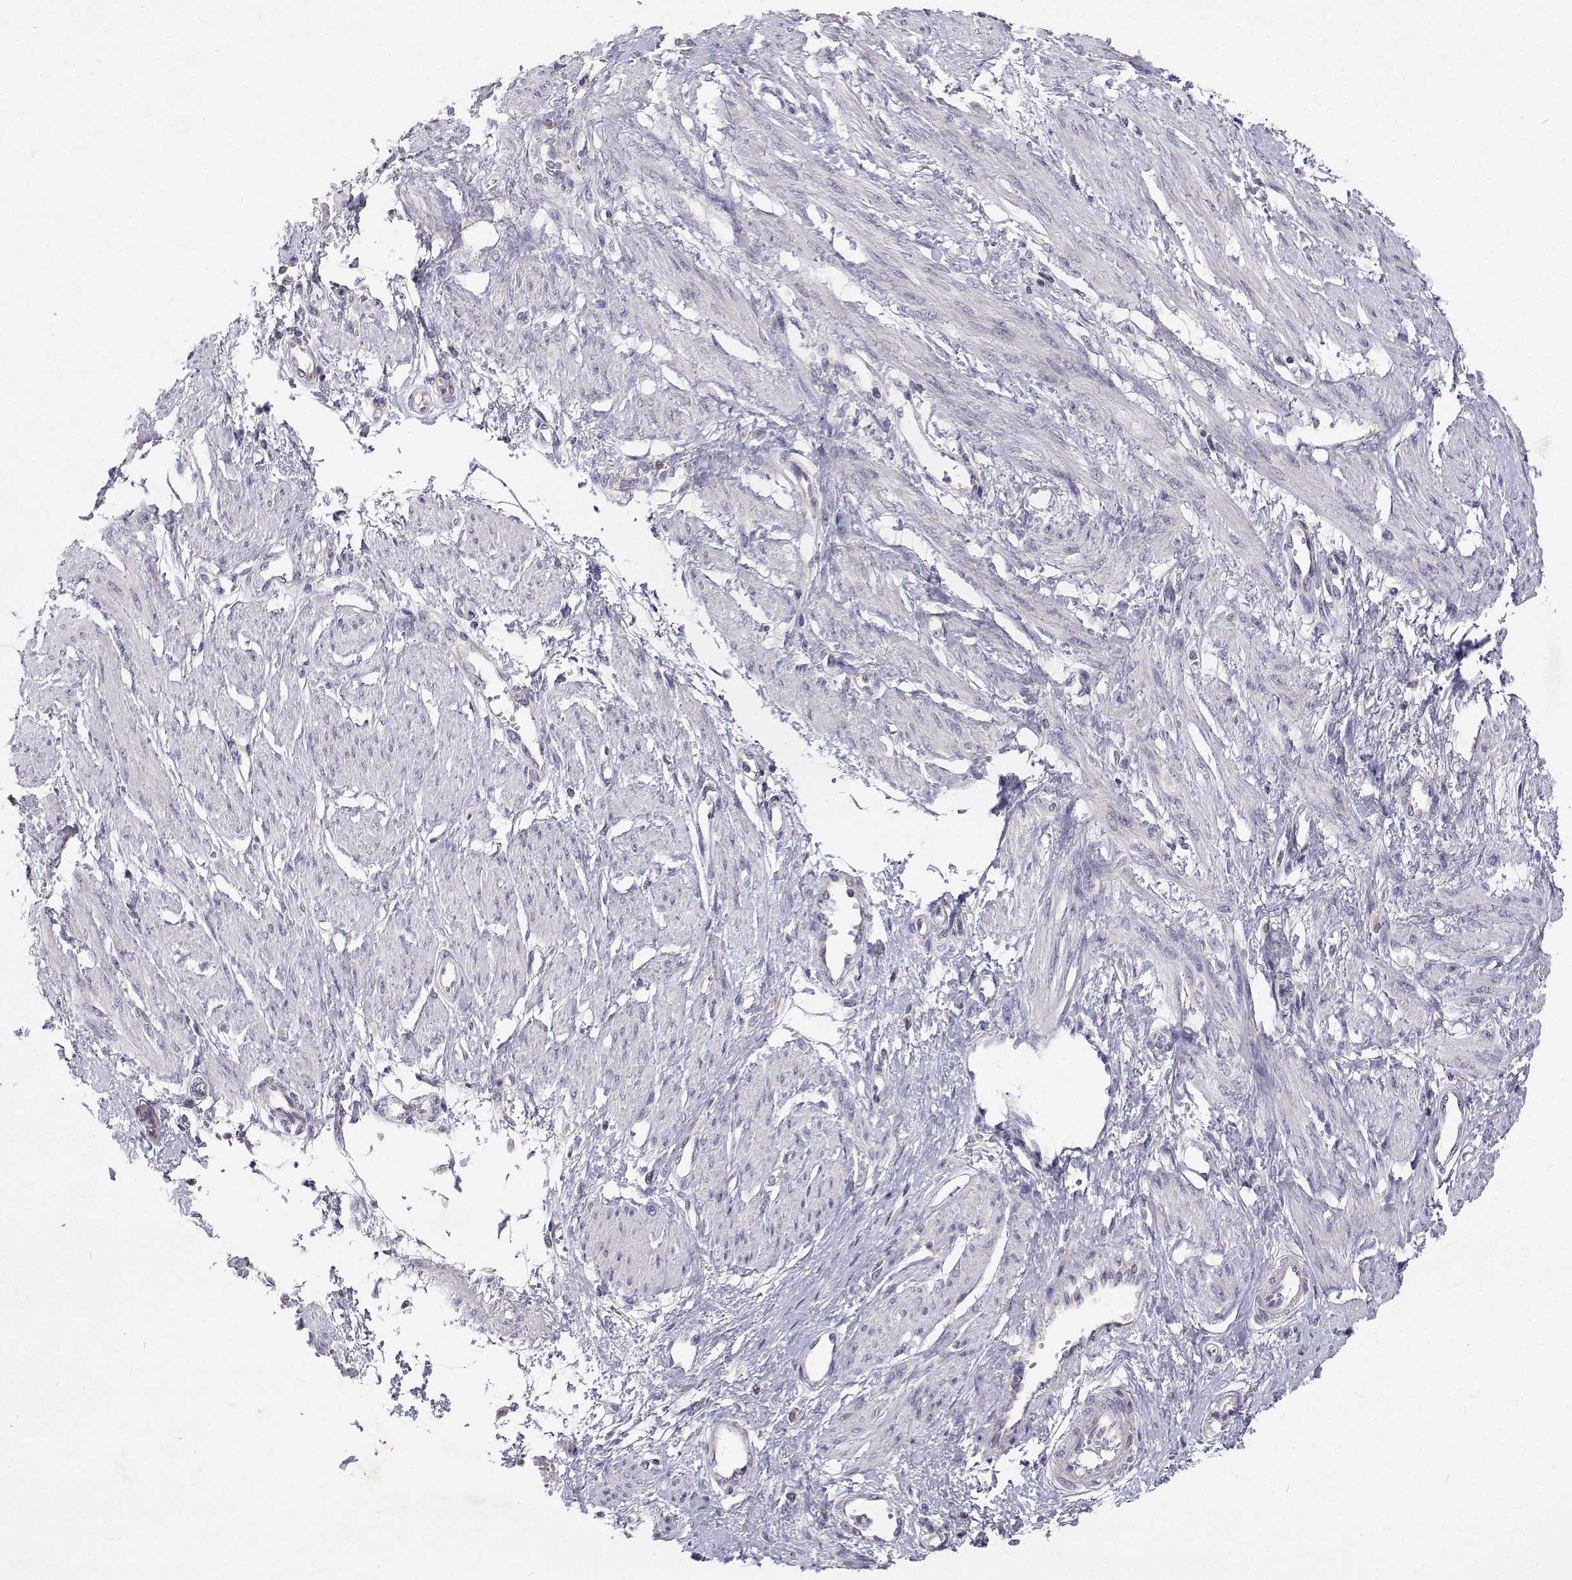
{"staining": {"intensity": "negative", "quantity": "none", "location": "none"}, "tissue": "smooth muscle", "cell_type": "Smooth muscle cells", "image_type": "normal", "snomed": [{"axis": "morphology", "description": "Normal tissue, NOS"}, {"axis": "topography", "description": "Smooth muscle"}, {"axis": "topography", "description": "Uterus"}], "caption": "A high-resolution photomicrograph shows immunohistochemistry staining of unremarkable smooth muscle, which shows no significant positivity in smooth muscle cells. (Immunohistochemistry, brightfield microscopy, high magnification).", "gene": "TRIM60", "patient": {"sex": "female", "age": 39}}